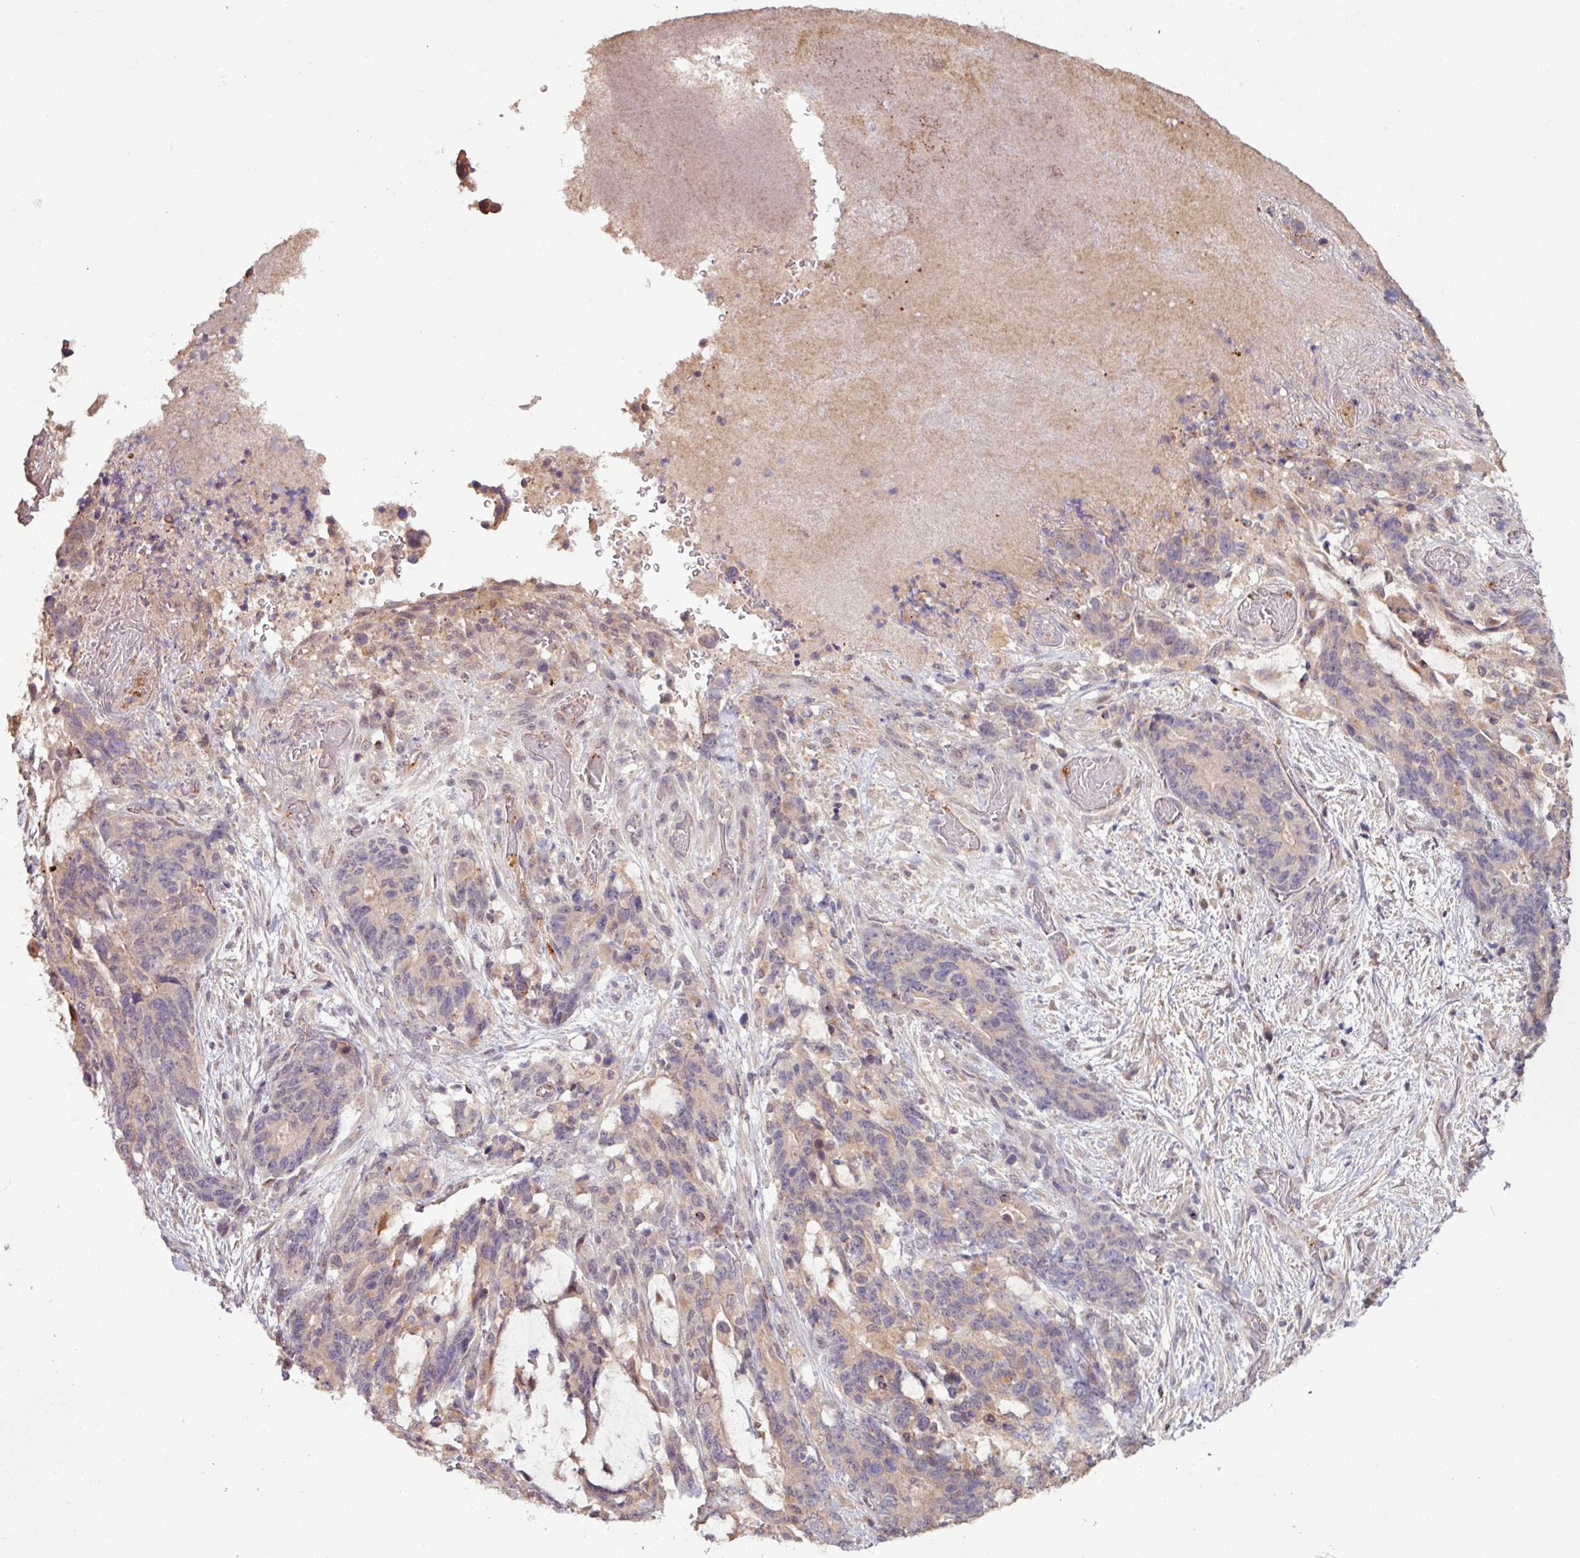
{"staining": {"intensity": "weak", "quantity": "25%-75%", "location": "cytoplasmic/membranous"}, "tissue": "stomach cancer", "cell_type": "Tumor cells", "image_type": "cancer", "snomed": [{"axis": "morphology", "description": "Normal tissue, NOS"}, {"axis": "morphology", "description": "Adenocarcinoma, NOS"}, {"axis": "topography", "description": "Stomach"}], "caption": "Immunohistochemical staining of human adenocarcinoma (stomach) displays weak cytoplasmic/membranous protein positivity in about 25%-75% of tumor cells.", "gene": "OR6B1", "patient": {"sex": "female", "age": 64}}